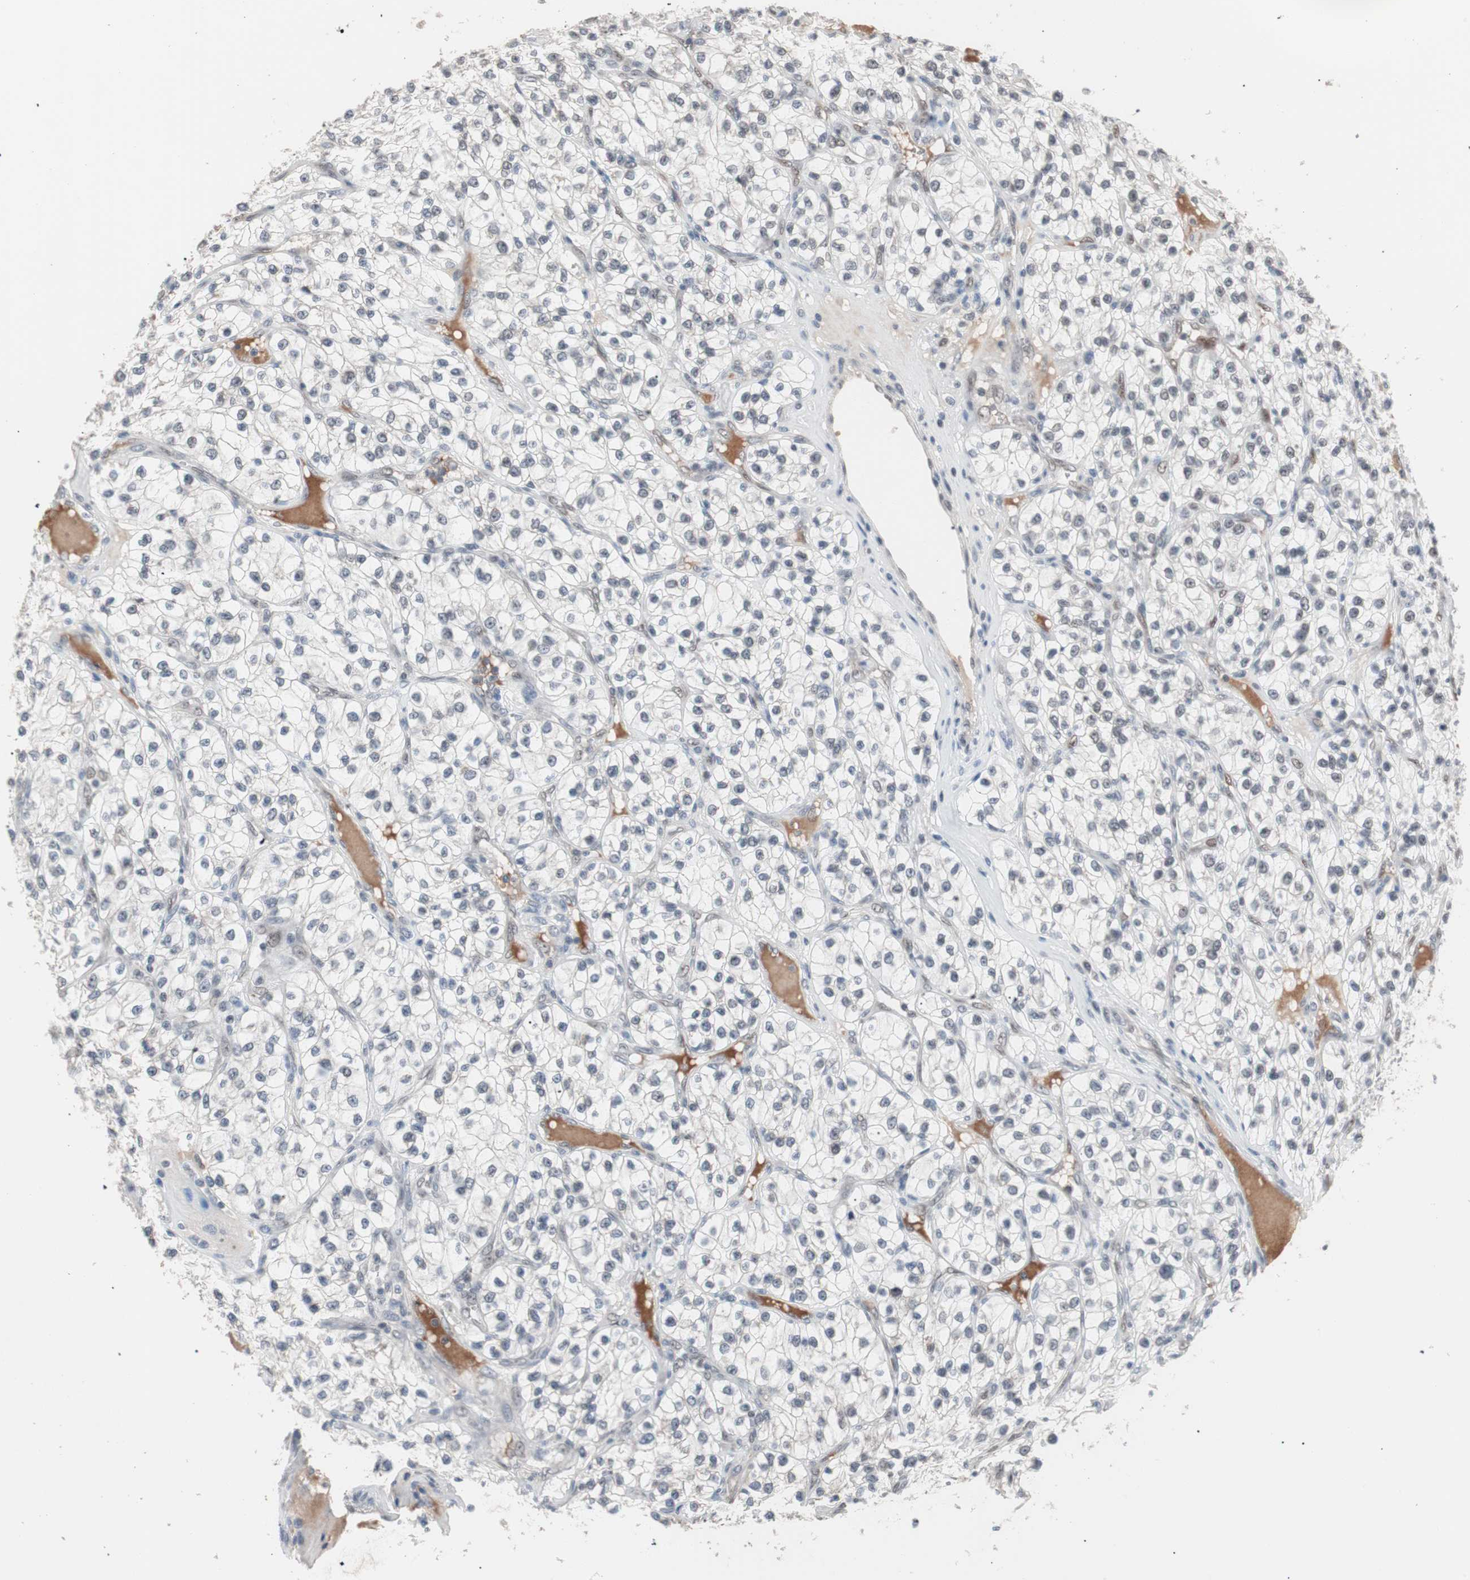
{"staining": {"intensity": "negative", "quantity": "none", "location": "none"}, "tissue": "renal cancer", "cell_type": "Tumor cells", "image_type": "cancer", "snomed": [{"axis": "morphology", "description": "Adenocarcinoma, NOS"}, {"axis": "topography", "description": "Kidney"}], "caption": "Immunohistochemistry (IHC) of renal cancer (adenocarcinoma) displays no expression in tumor cells.", "gene": "LIG3", "patient": {"sex": "female", "age": 57}}